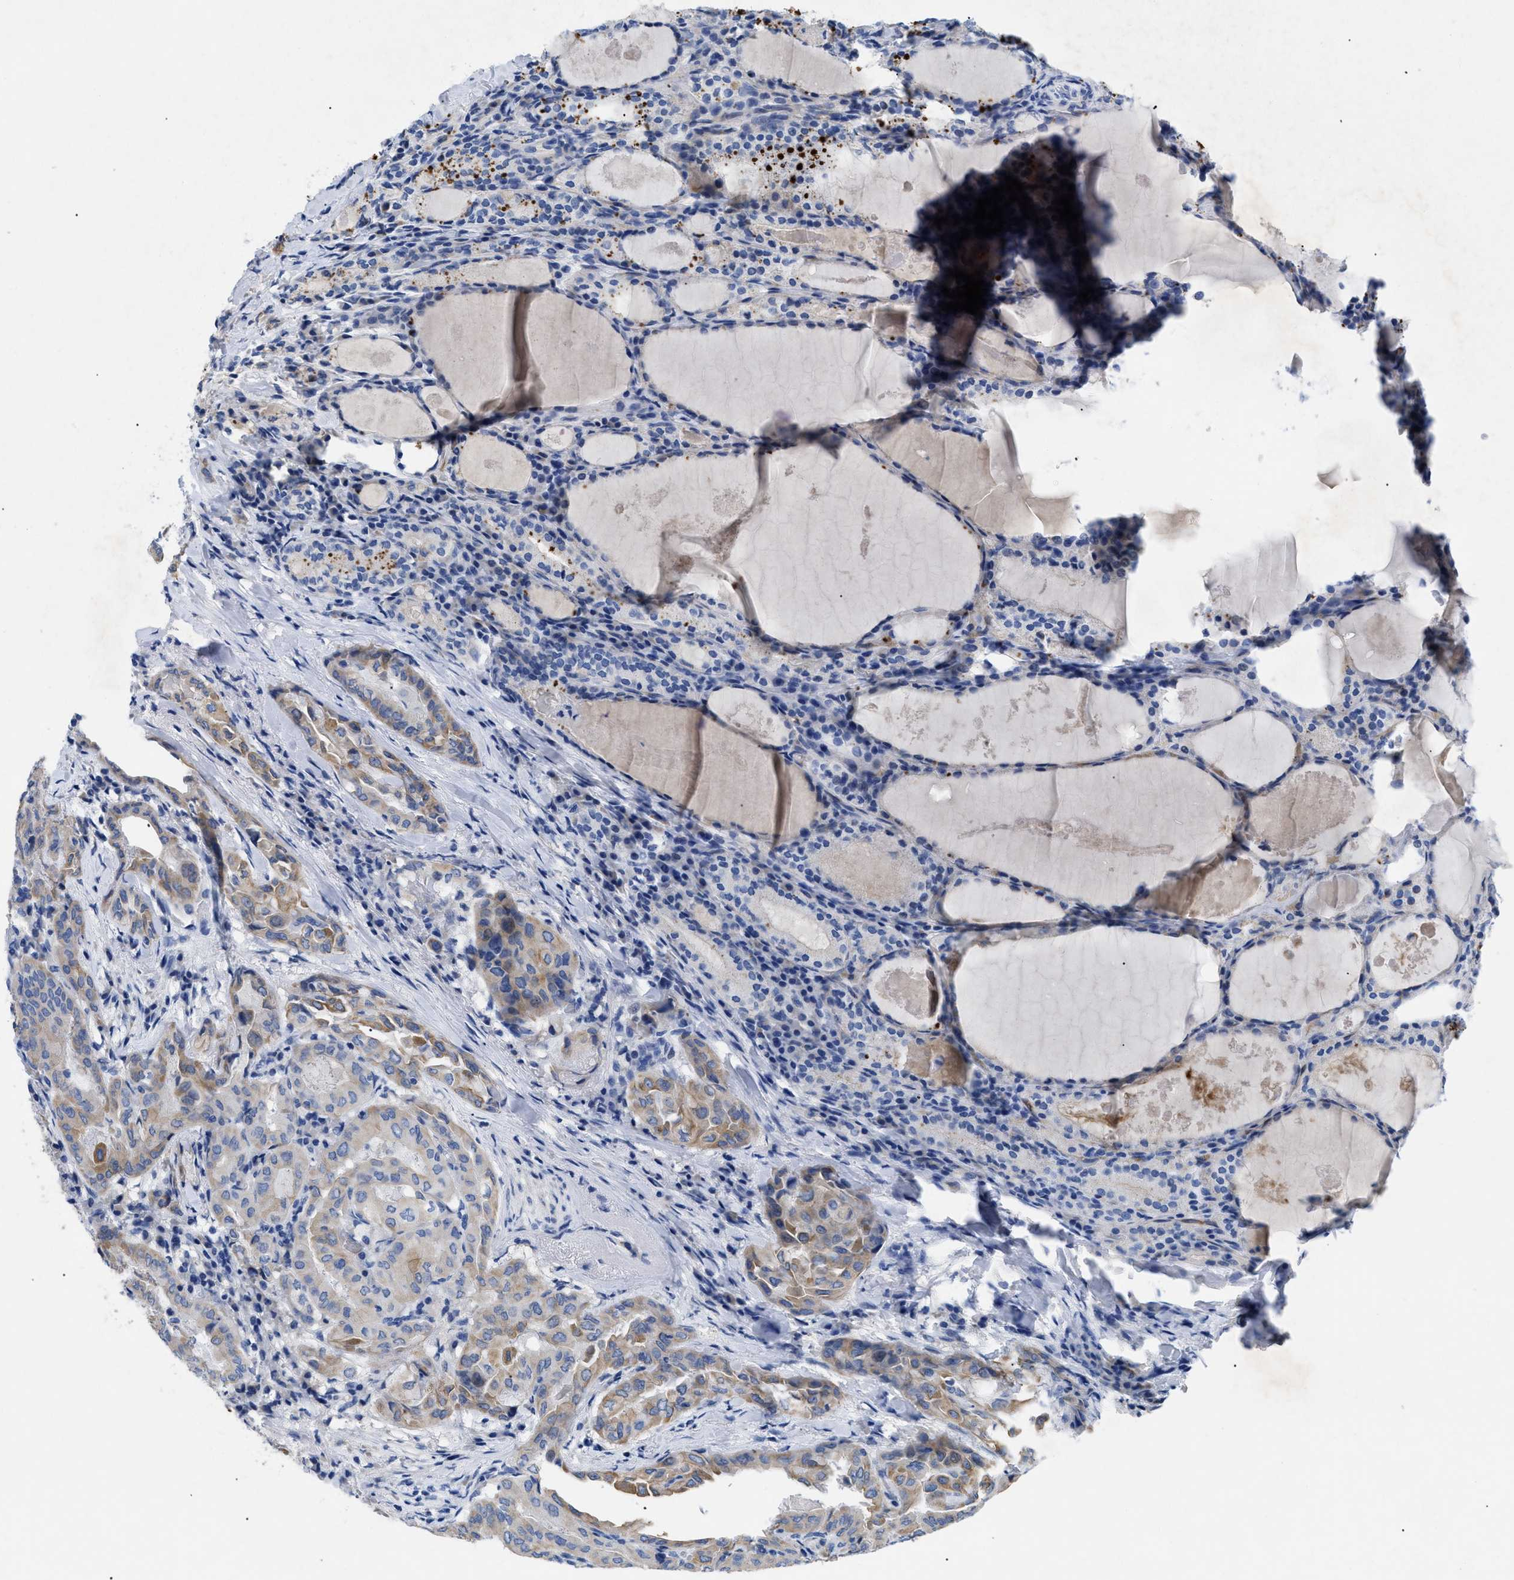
{"staining": {"intensity": "weak", "quantity": "25%-75%", "location": "cytoplasmic/membranous"}, "tissue": "thyroid cancer", "cell_type": "Tumor cells", "image_type": "cancer", "snomed": [{"axis": "morphology", "description": "Papillary adenocarcinoma, NOS"}, {"axis": "topography", "description": "Thyroid gland"}], "caption": "High-magnification brightfield microscopy of papillary adenocarcinoma (thyroid) stained with DAB (brown) and counterstained with hematoxylin (blue). tumor cells exhibit weak cytoplasmic/membranous positivity is appreciated in about25%-75% of cells.", "gene": "TMEM68", "patient": {"sex": "female", "age": 42}}